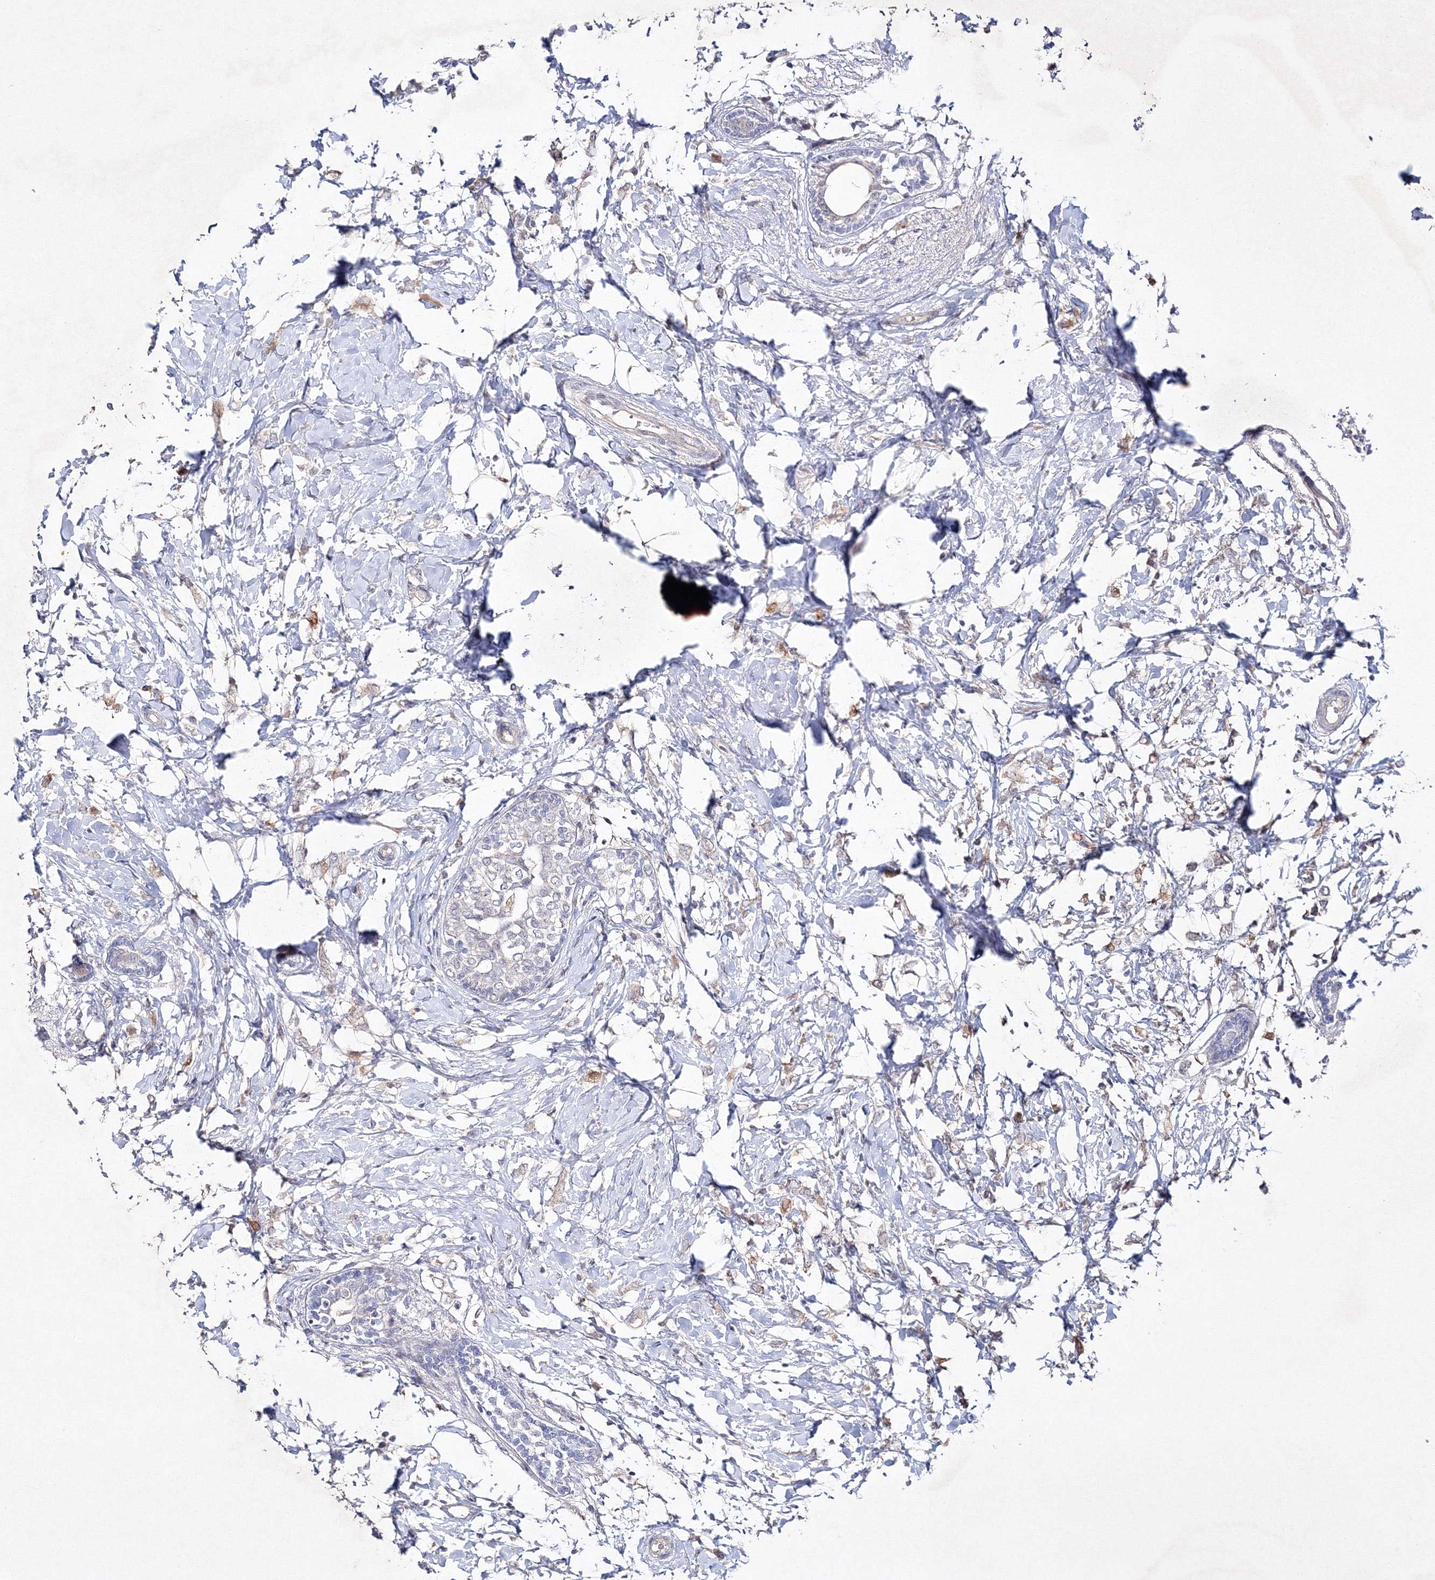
{"staining": {"intensity": "negative", "quantity": "none", "location": "none"}, "tissue": "breast cancer", "cell_type": "Tumor cells", "image_type": "cancer", "snomed": [{"axis": "morphology", "description": "Normal tissue, NOS"}, {"axis": "morphology", "description": "Lobular carcinoma"}, {"axis": "topography", "description": "Breast"}], "caption": "Human breast cancer stained for a protein using immunohistochemistry (IHC) reveals no positivity in tumor cells.", "gene": "NEU4", "patient": {"sex": "female", "age": 47}}